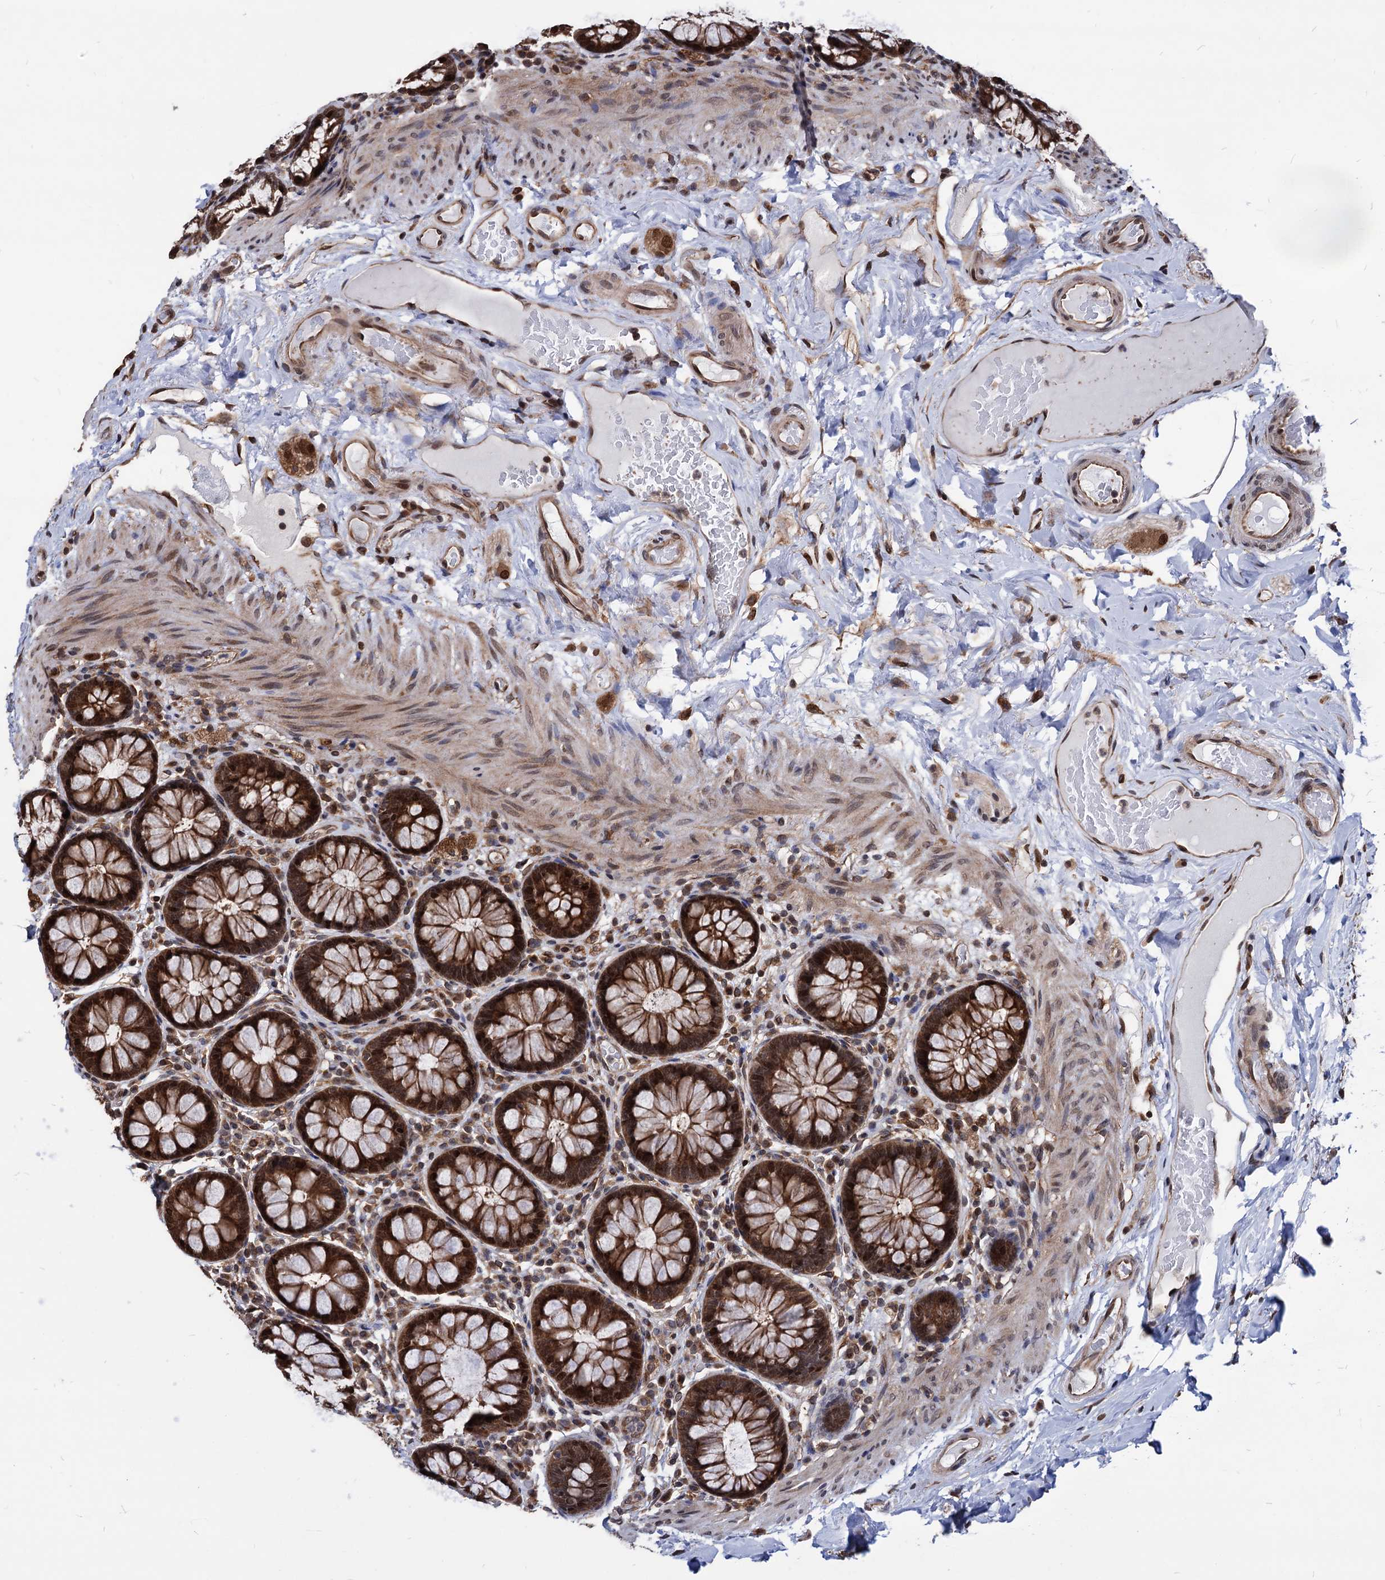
{"staining": {"intensity": "strong", "quantity": ">75%", "location": "cytoplasmic/membranous,nuclear"}, "tissue": "rectum", "cell_type": "Glandular cells", "image_type": "normal", "snomed": [{"axis": "morphology", "description": "Normal tissue, NOS"}, {"axis": "topography", "description": "Rectum"}], "caption": "Normal rectum was stained to show a protein in brown. There is high levels of strong cytoplasmic/membranous,nuclear positivity in approximately >75% of glandular cells.", "gene": "ANKRD12", "patient": {"sex": "male", "age": 83}}